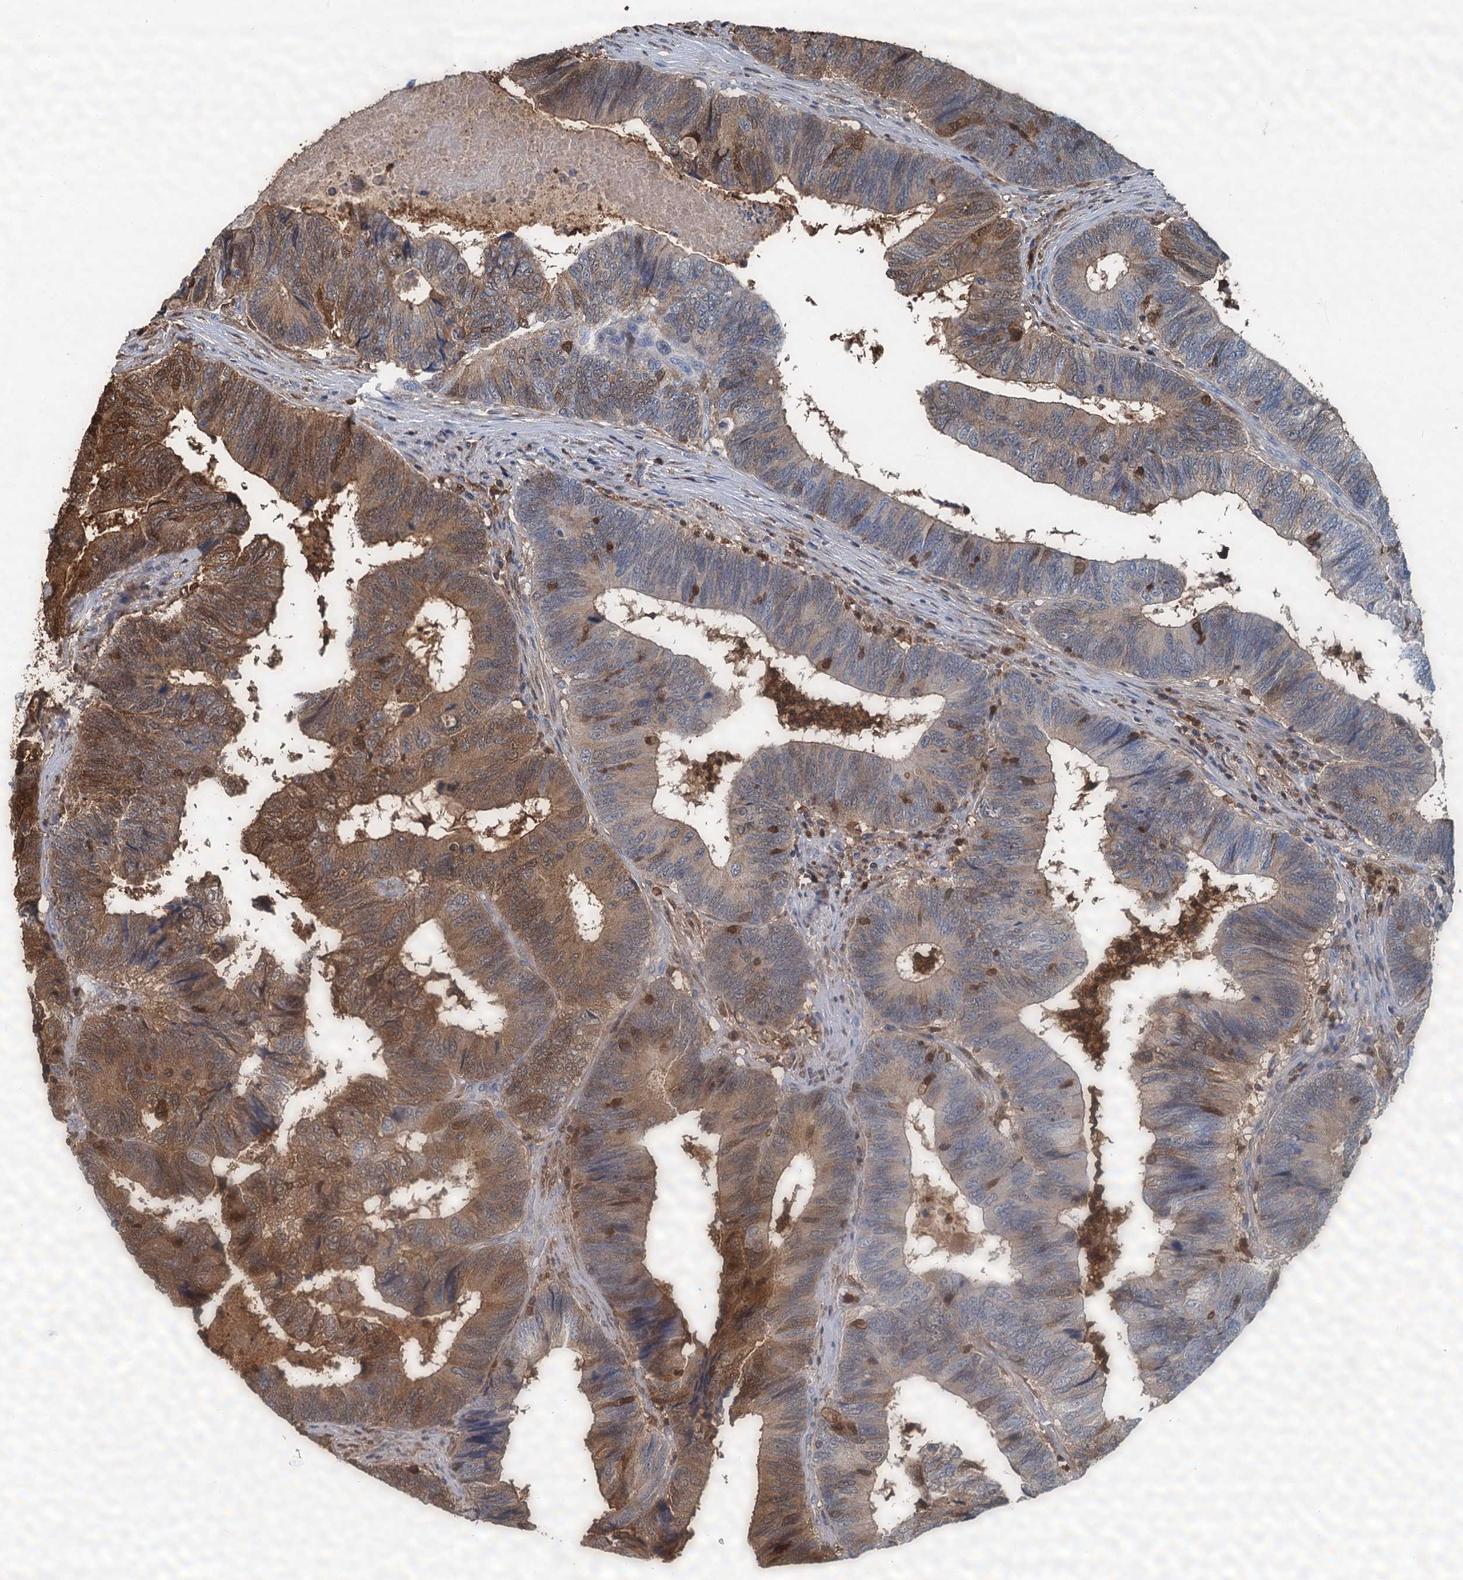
{"staining": {"intensity": "moderate", "quantity": "25%-75%", "location": "cytoplasmic/membranous,nuclear"}, "tissue": "colorectal cancer", "cell_type": "Tumor cells", "image_type": "cancer", "snomed": [{"axis": "morphology", "description": "Adenocarcinoma, NOS"}, {"axis": "topography", "description": "Colon"}], "caption": "Adenocarcinoma (colorectal) was stained to show a protein in brown. There is medium levels of moderate cytoplasmic/membranous and nuclear expression in approximately 25%-75% of tumor cells.", "gene": "S100A6", "patient": {"sex": "female", "age": 67}}